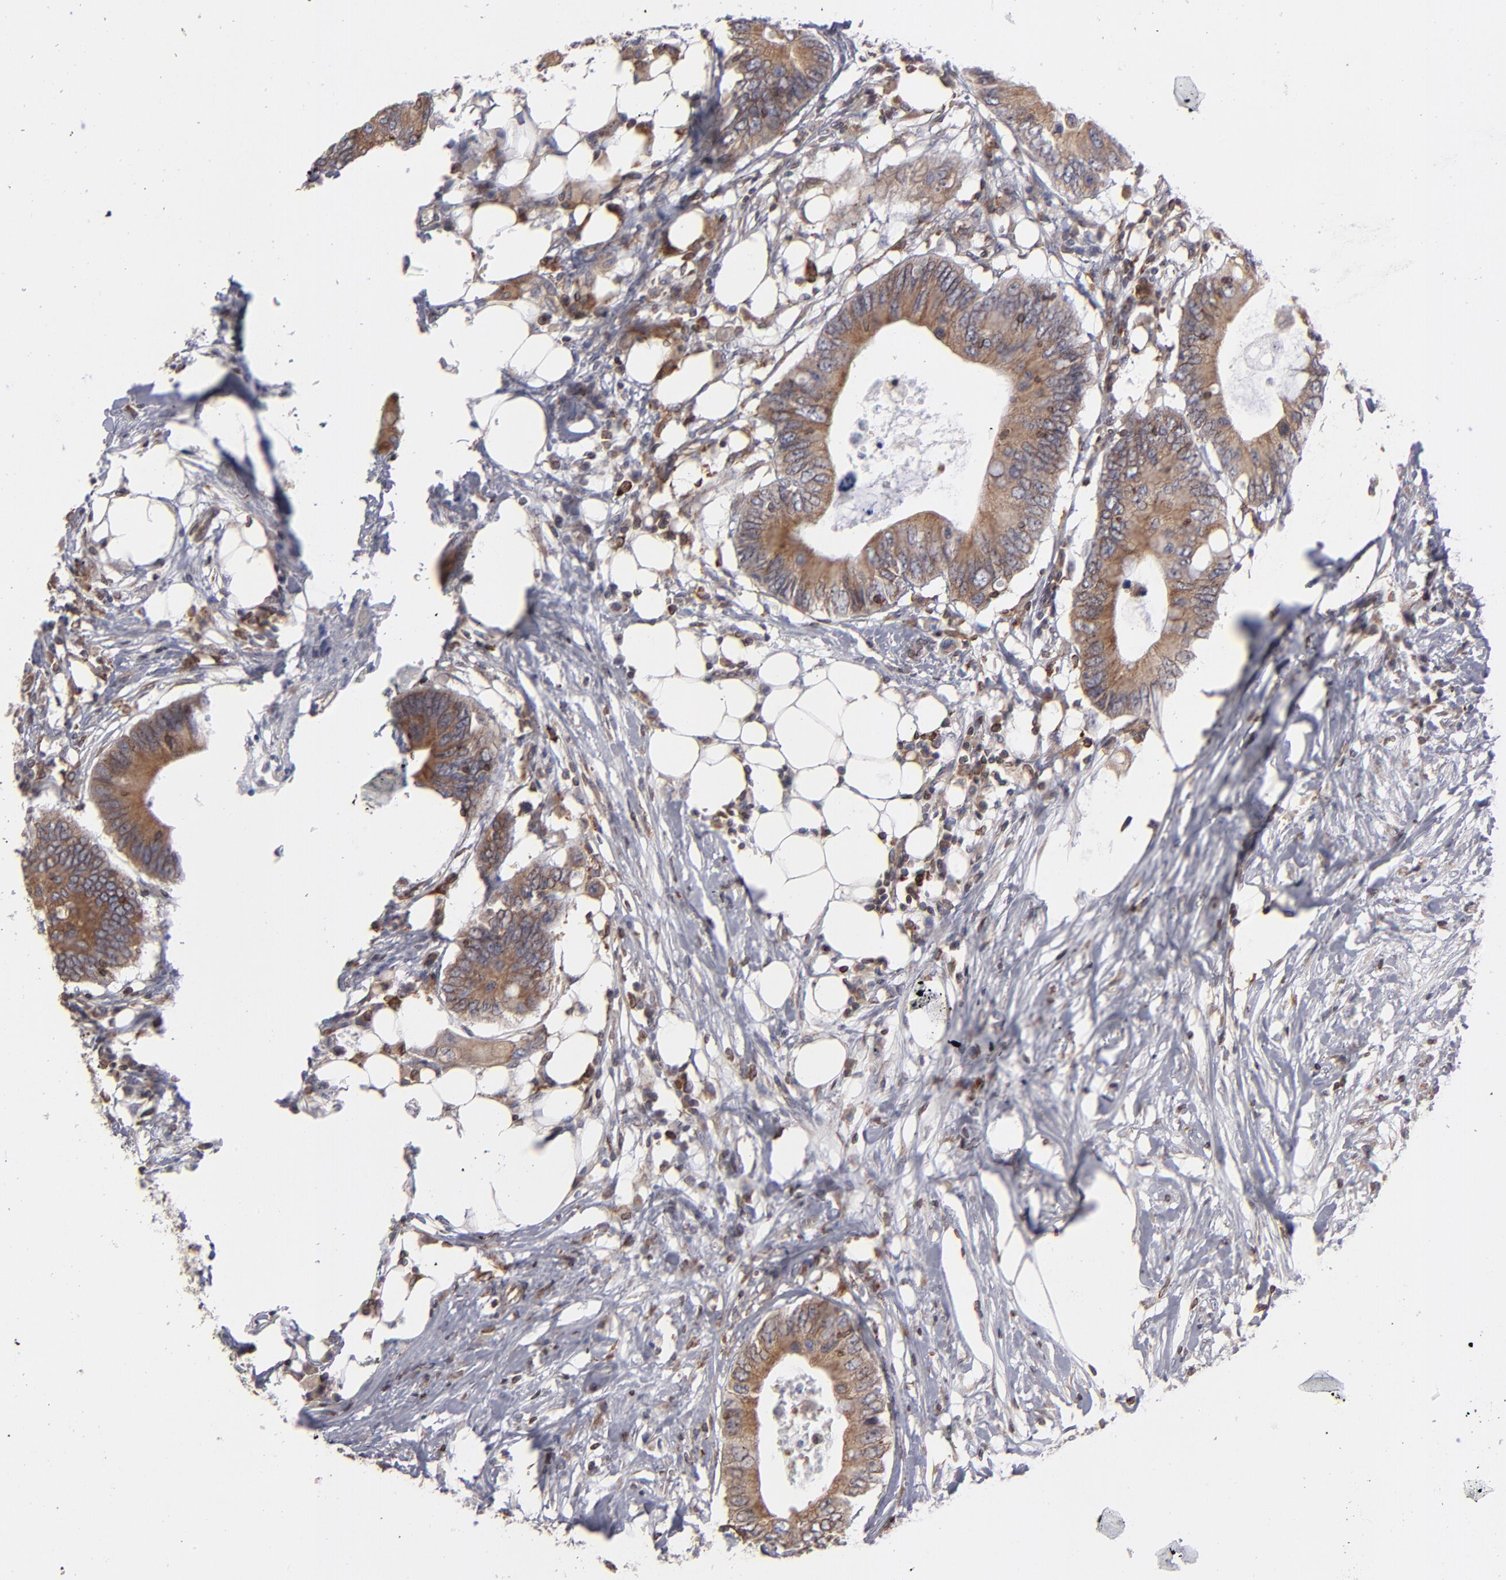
{"staining": {"intensity": "moderate", "quantity": ">75%", "location": "cytoplasmic/membranous"}, "tissue": "colorectal cancer", "cell_type": "Tumor cells", "image_type": "cancer", "snomed": [{"axis": "morphology", "description": "Adenocarcinoma, NOS"}, {"axis": "topography", "description": "Colon"}], "caption": "This image reveals immunohistochemistry staining of human adenocarcinoma (colorectal), with medium moderate cytoplasmic/membranous positivity in approximately >75% of tumor cells.", "gene": "TMX1", "patient": {"sex": "male", "age": 71}}